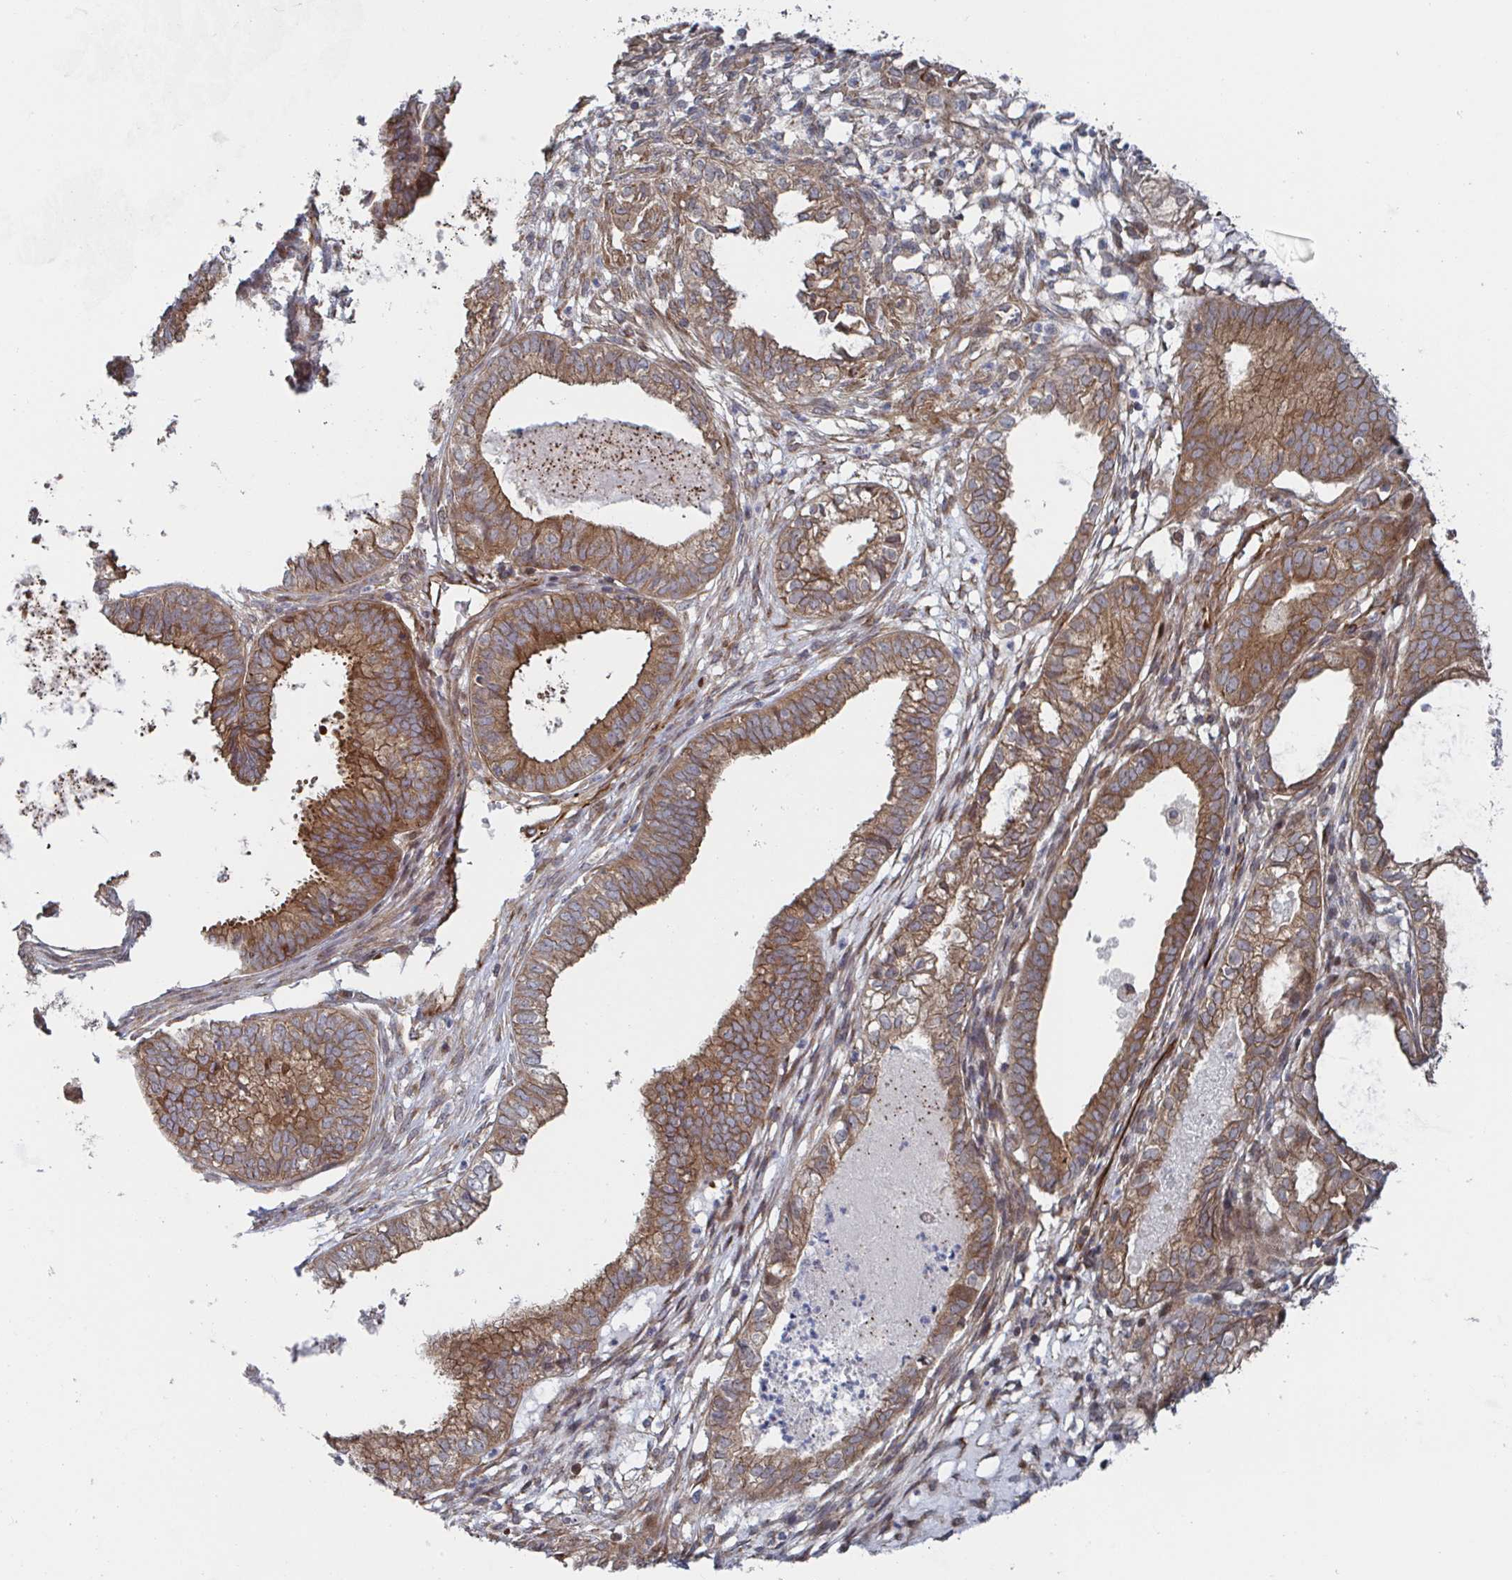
{"staining": {"intensity": "moderate", "quantity": ">75%", "location": "cytoplasmic/membranous"}, "tissue": "ovarian cancer", "cell_type": "Tumor cells", "image_type": "cancer", "snomed": [{"axis": "morphology", "description": "Carcinoma, endometroid"}, {"axis": "topography", "description": "Ovary"}], "caption": "Protein analysis of ovarian cancer (endometroid carcinoma) tissue shows moderate cytoplasmic/membranous positivity in about >75% of tumor cells. The staining was performed using DAB, with brown indicating positive protein expression. Nuclei are stained blue with hematoxylin.", "gene": "DVL3", "patient": {"sex": "female", "age": 64}}